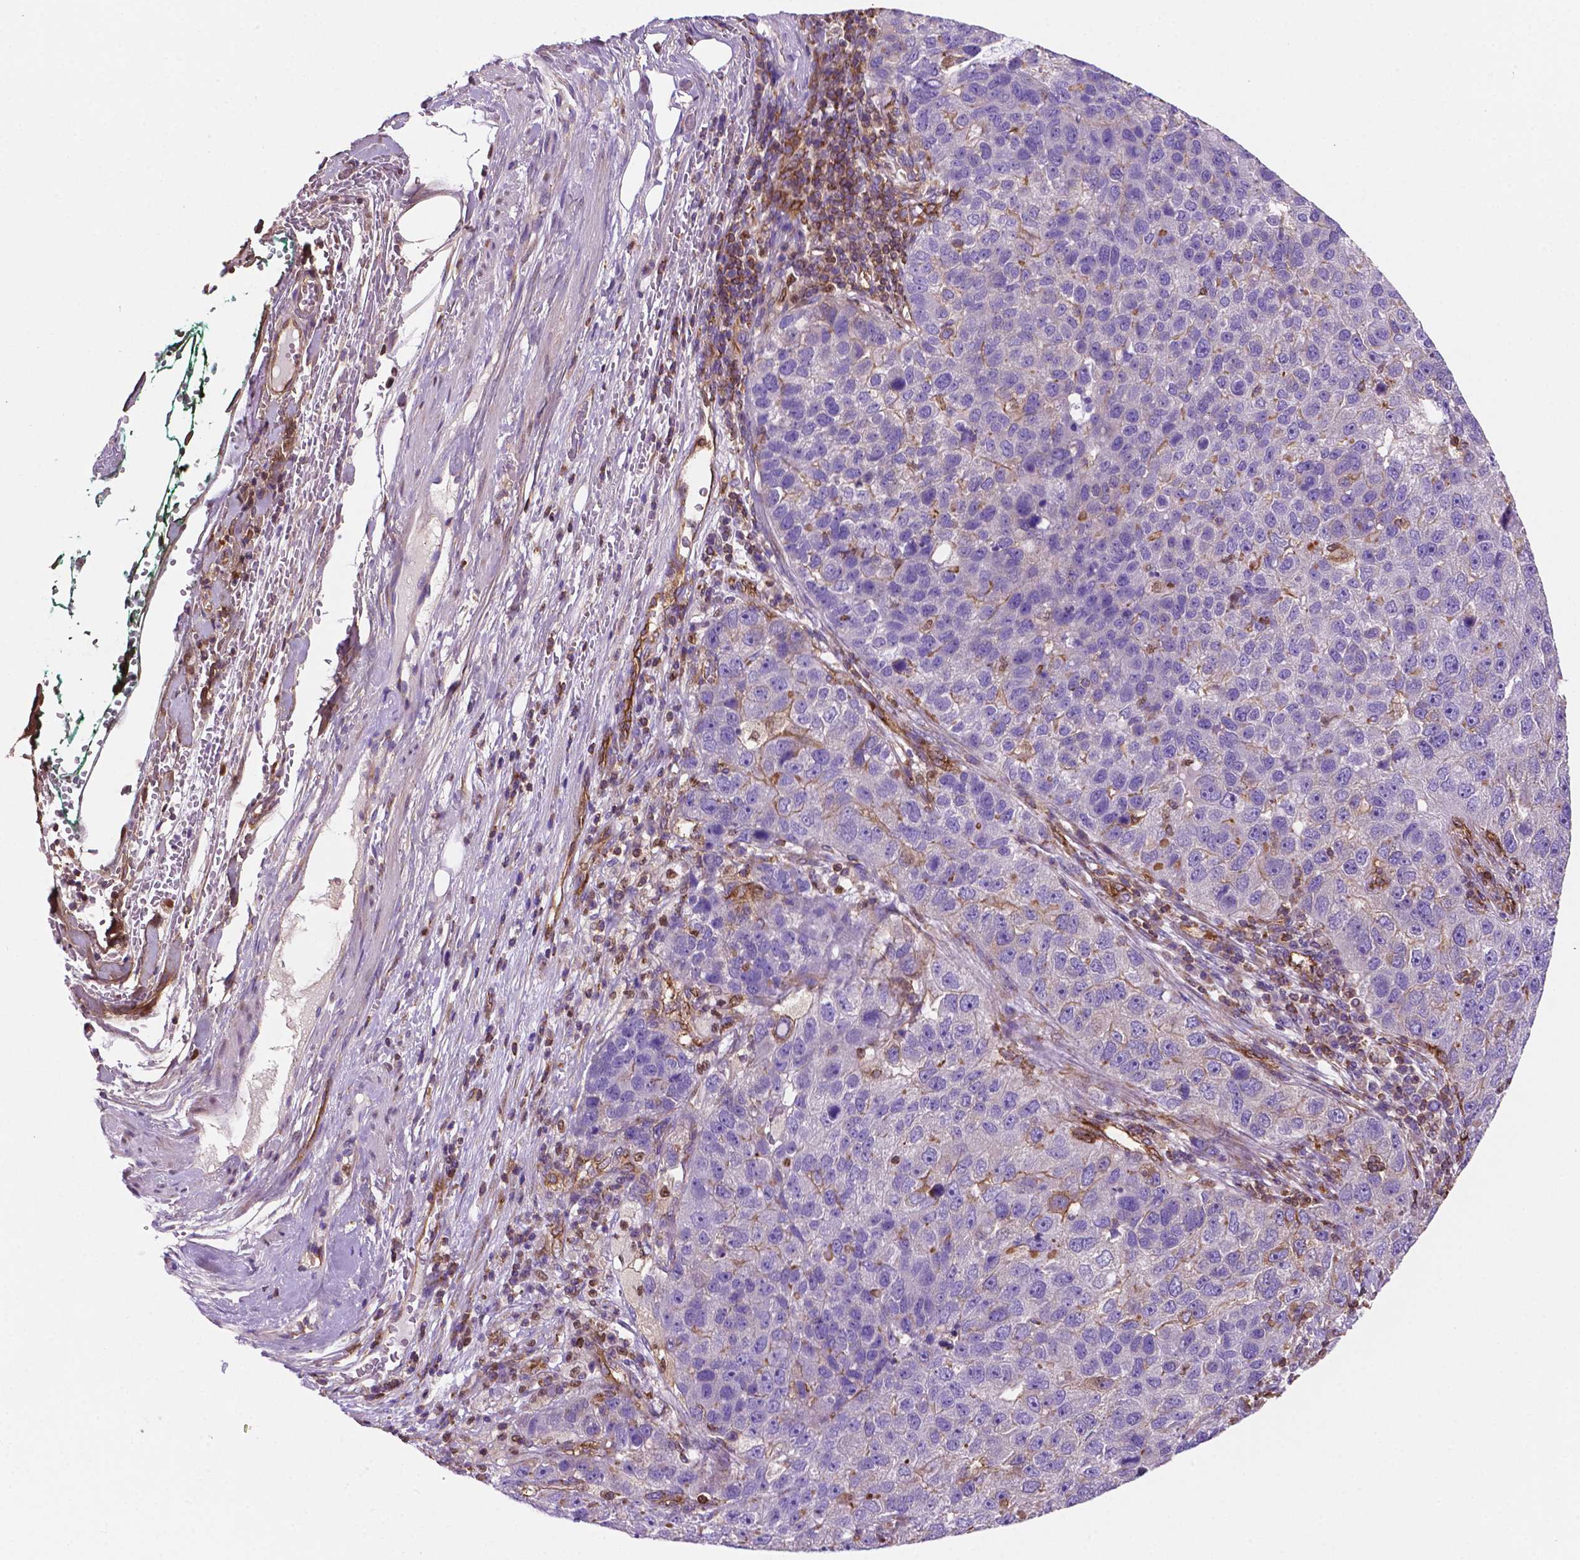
{"staining": {"intensity": "negative", "quantity": "none", "location": "none"}, "tissue": "pancreatic cancer", "cell_type": "Tumor cells", "image_type": "cancer", "snomed": [{"axis": "morphology", "description": "Adenocarcinoma, NOS"}, {"axis": "topography", "description": "Pancreas"}], "caption": "Tumor cells are negative for brown protein staining in pancreatic cancer.", "gene": "DCN", "patient": {"sex": "female", "age": 61}}